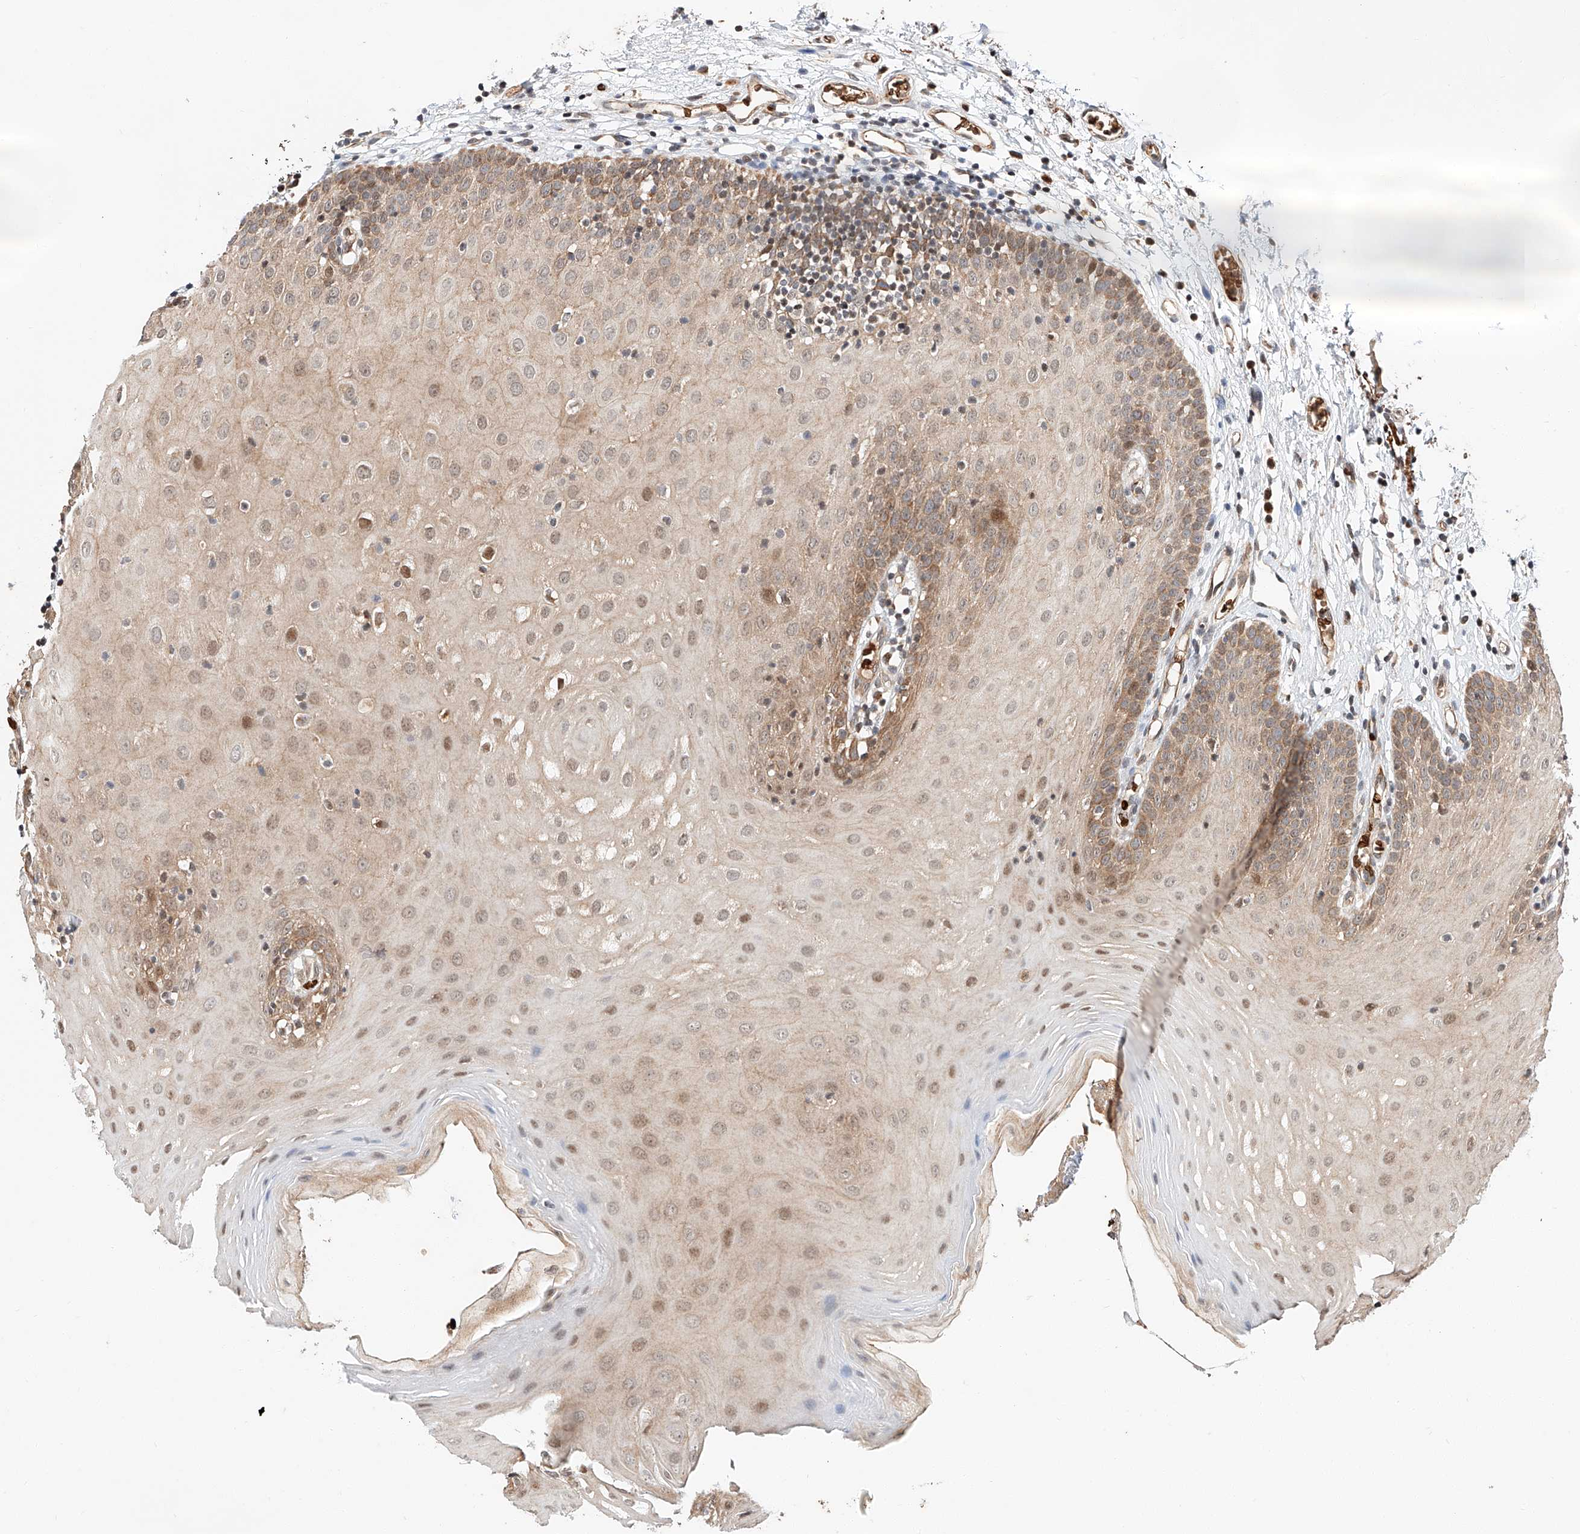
{"staining": {"intensity": "moderate", "quantity": ">75%", "location": "cytoplasmic/membranous,nuclear"}, "tissue": "oral mucosa", "cell_type": "Squamous epithelial cells", "image_type": "normal", "snomed": [{"axis": "morphology", "description": "Normal tissue, NOS"}, {"axis": "topography", "description": "Oral tissue"}], "caption": "This is an image of IHC staining of benign oral mucosa, which shows moderate positivity in the cytoplasmic/membranous,nuclear of squamous epithelial cells.", "gene": "THTPA", "patient": {"sex": "male", "age": 74}}